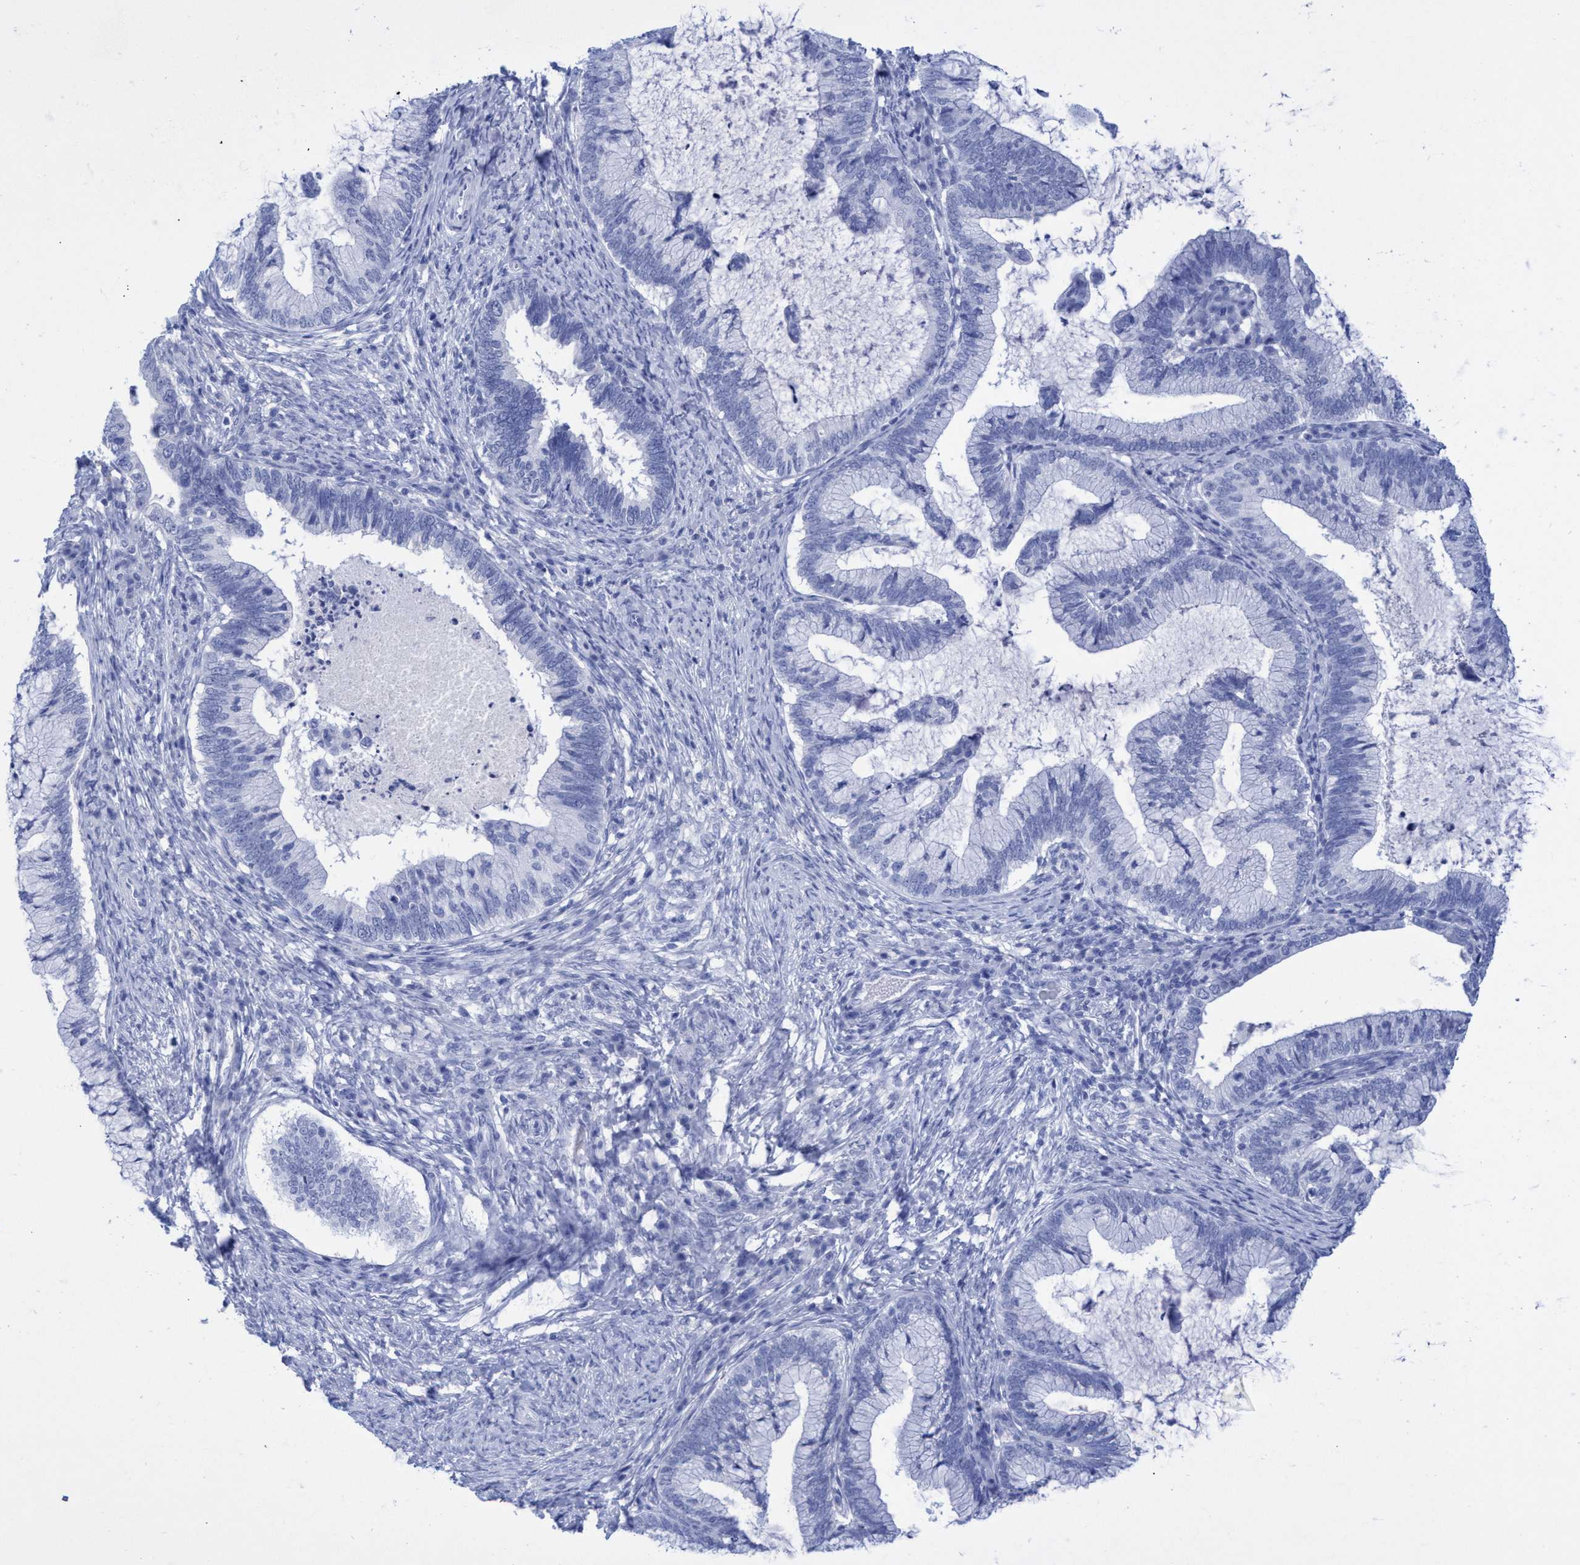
{"staining": {"intensity": "negative", "quantity": "none", "location": "none"}, "tissue": "cervical cancer", "cell_type": "Tumor cells", "image_type": "cancer", "snomed": [{"axis": "morphology", "description": "Adenocarcinoma, NOS"}, {"axis": "topography", "description": "Cervix"}], "caption": "Immunohistochemistry image of adenocarcinoma (cervical) stained for a protein (brown), which reveals no staining in tumor cells.", "gene": "INSL6", "patient": {"sex": "female", "age": 36}}